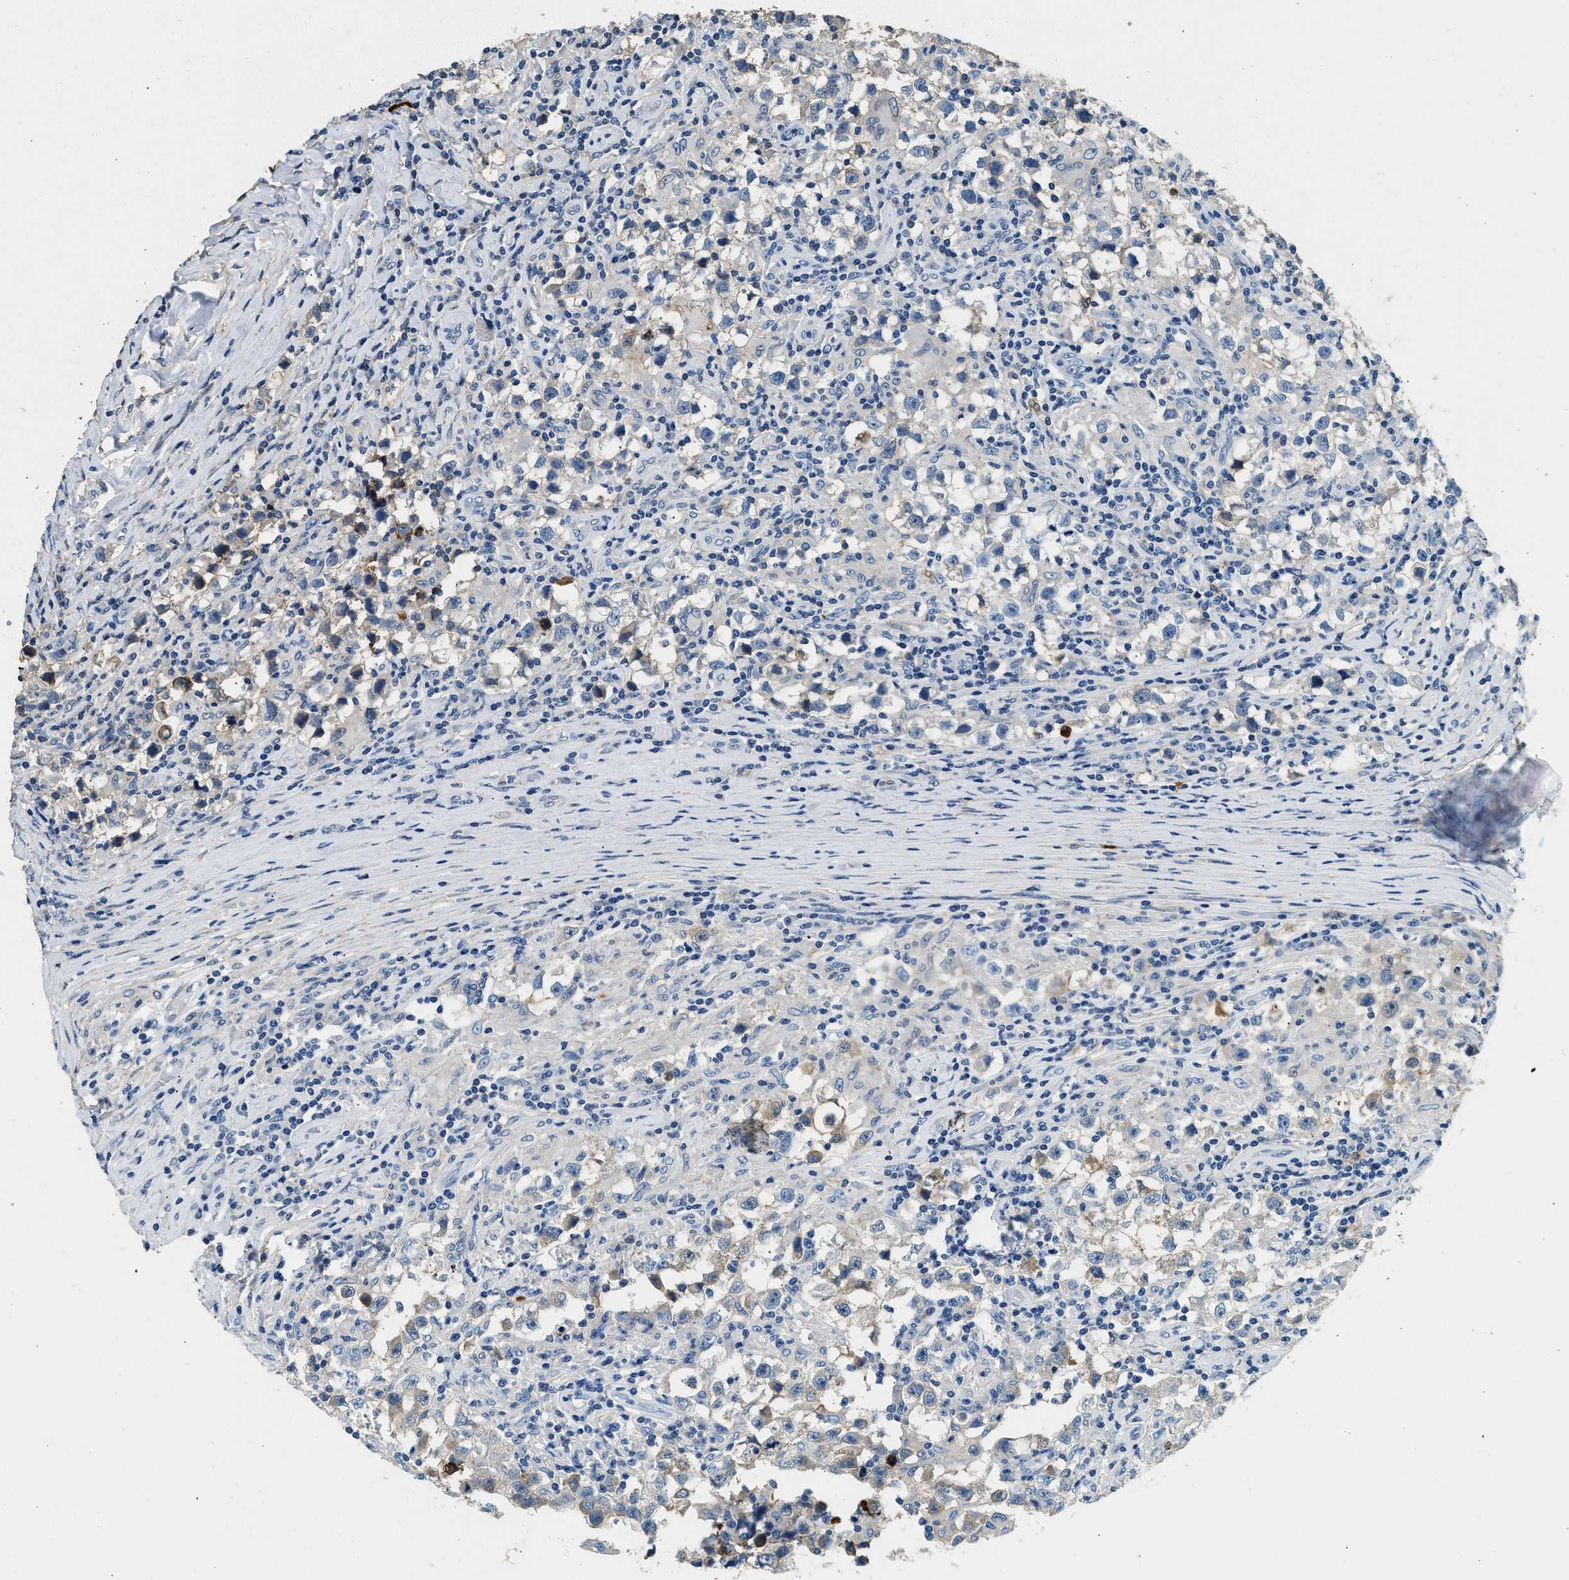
{"staining": {"intensity": "moderate", "quantity": "<25%", "location": "cytoplasmic/membranous"}, "tissue": "testis cancer", "cell_type": "Tumor cells", "image_type": "cancer", "snomed": [{"axis": "morphology", "description": "Carcinoma, Embryonal, NOS"}, {"axis": "topography", "description": "Testis"}], "caption": "Immunohistochemistry (DAB (3,3'-diaminobenzidine)) staining of human testis cancer reveals moderate cytoplasmic/membranous protein expression in approximately <25% of tumor cells. (DAB (3,3'-diaminobenzidine) = brown stain, brightfield microscopy at high magnification).", "gene": "ANXA3", "patient": {"sex": "male", "age": 21}}